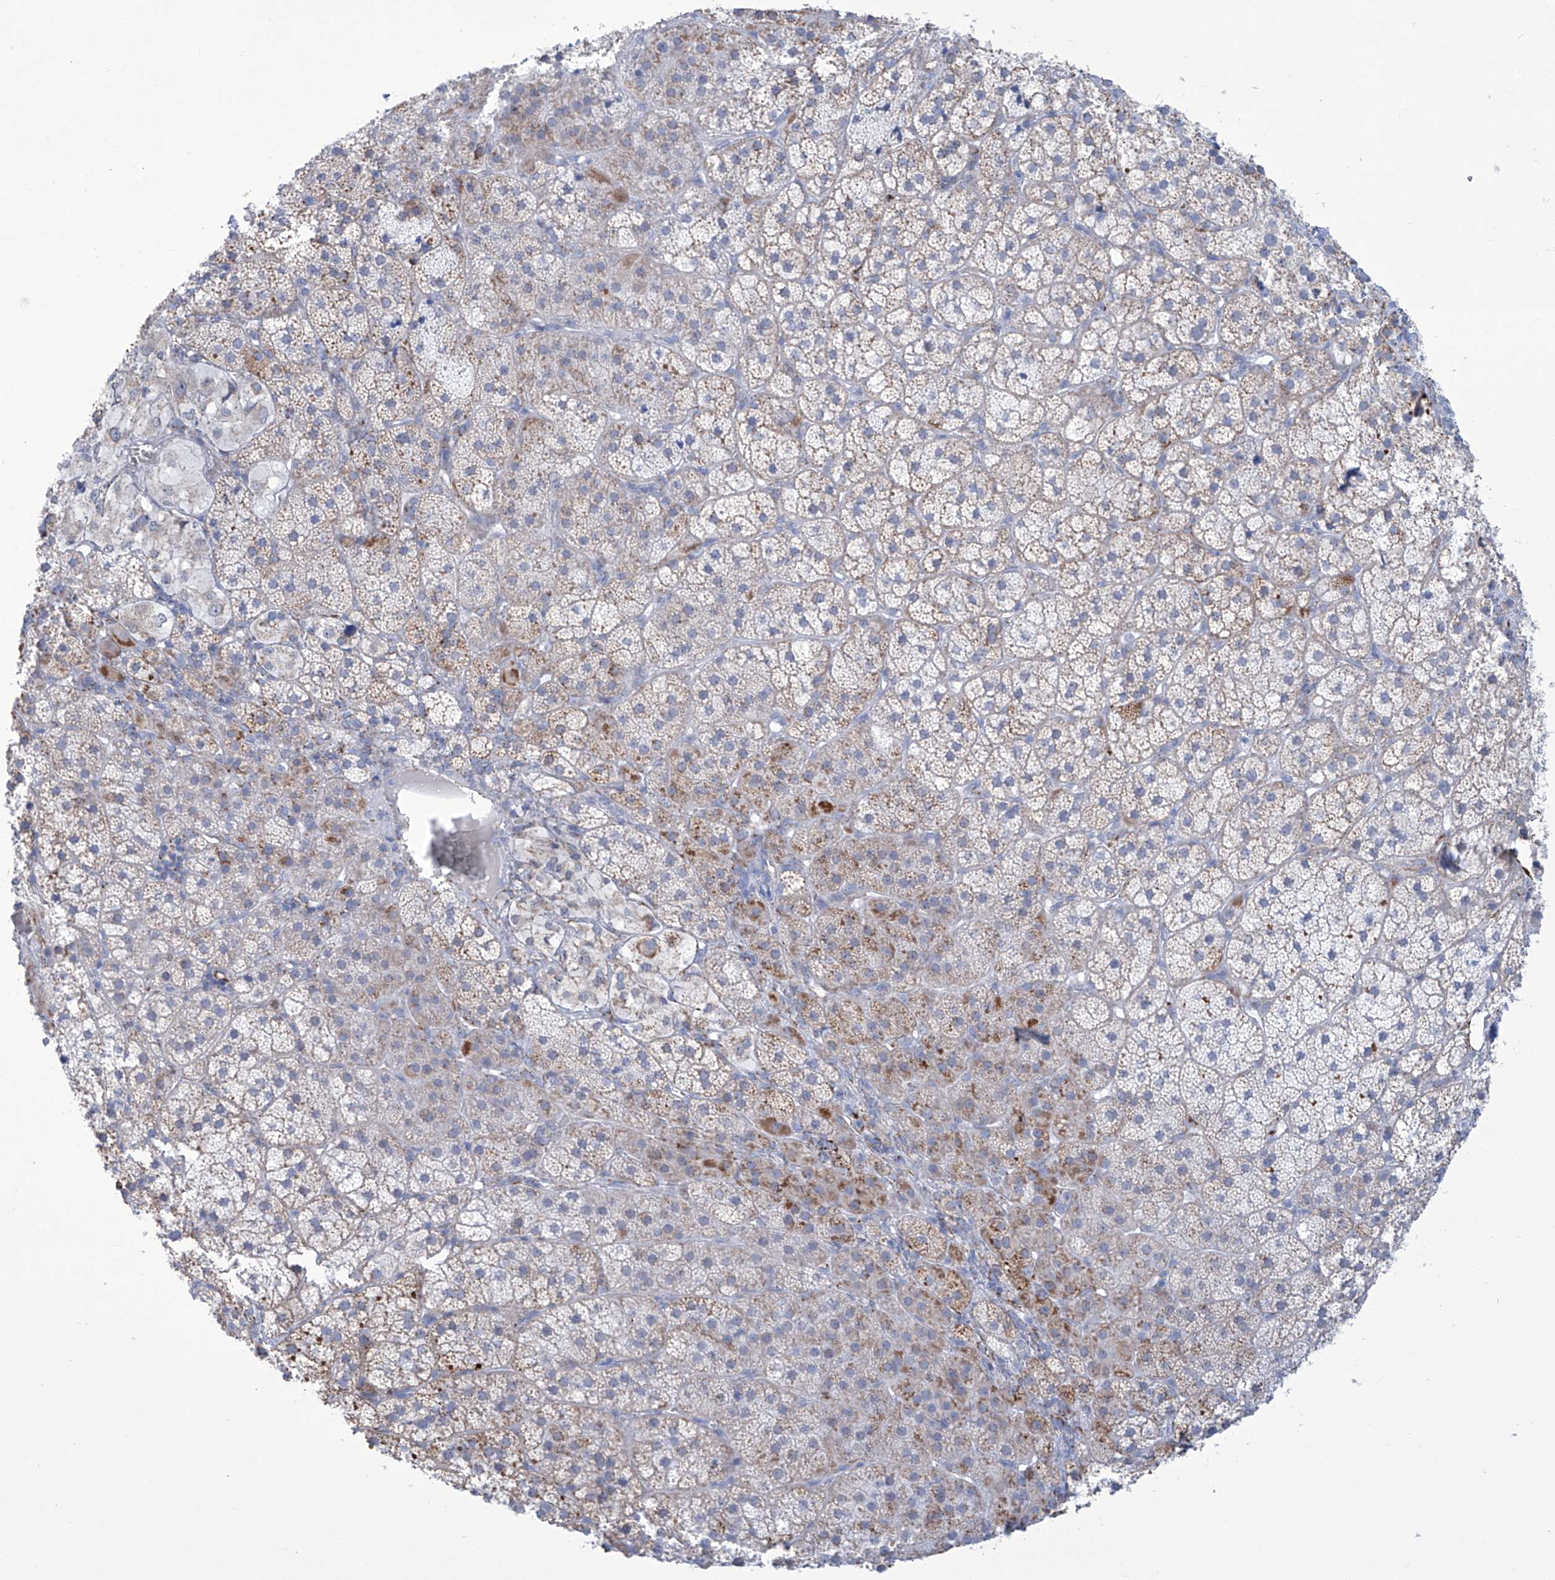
{"staining": {"intensity": "moderate", "quantity": "<25%", "location": "cytoplasmic/membranous"}, "tissue": "adrenal gland", "cell_type": "Glandular cells", "image_type": "normal", "snomed": [{"axis": "morphology", "description": "Normal tissue, NOS"}, {"axis": "topography", "description": "Adrenal gland"}], "caption": "Human adrenal gland stained with a brown dye reveals moderate cytoplasmic/membranous positive positivity in approximately <25% of glandular cells.", "gene": "ALDH6A1", "patient": {"sex": "female", "age": 44}}